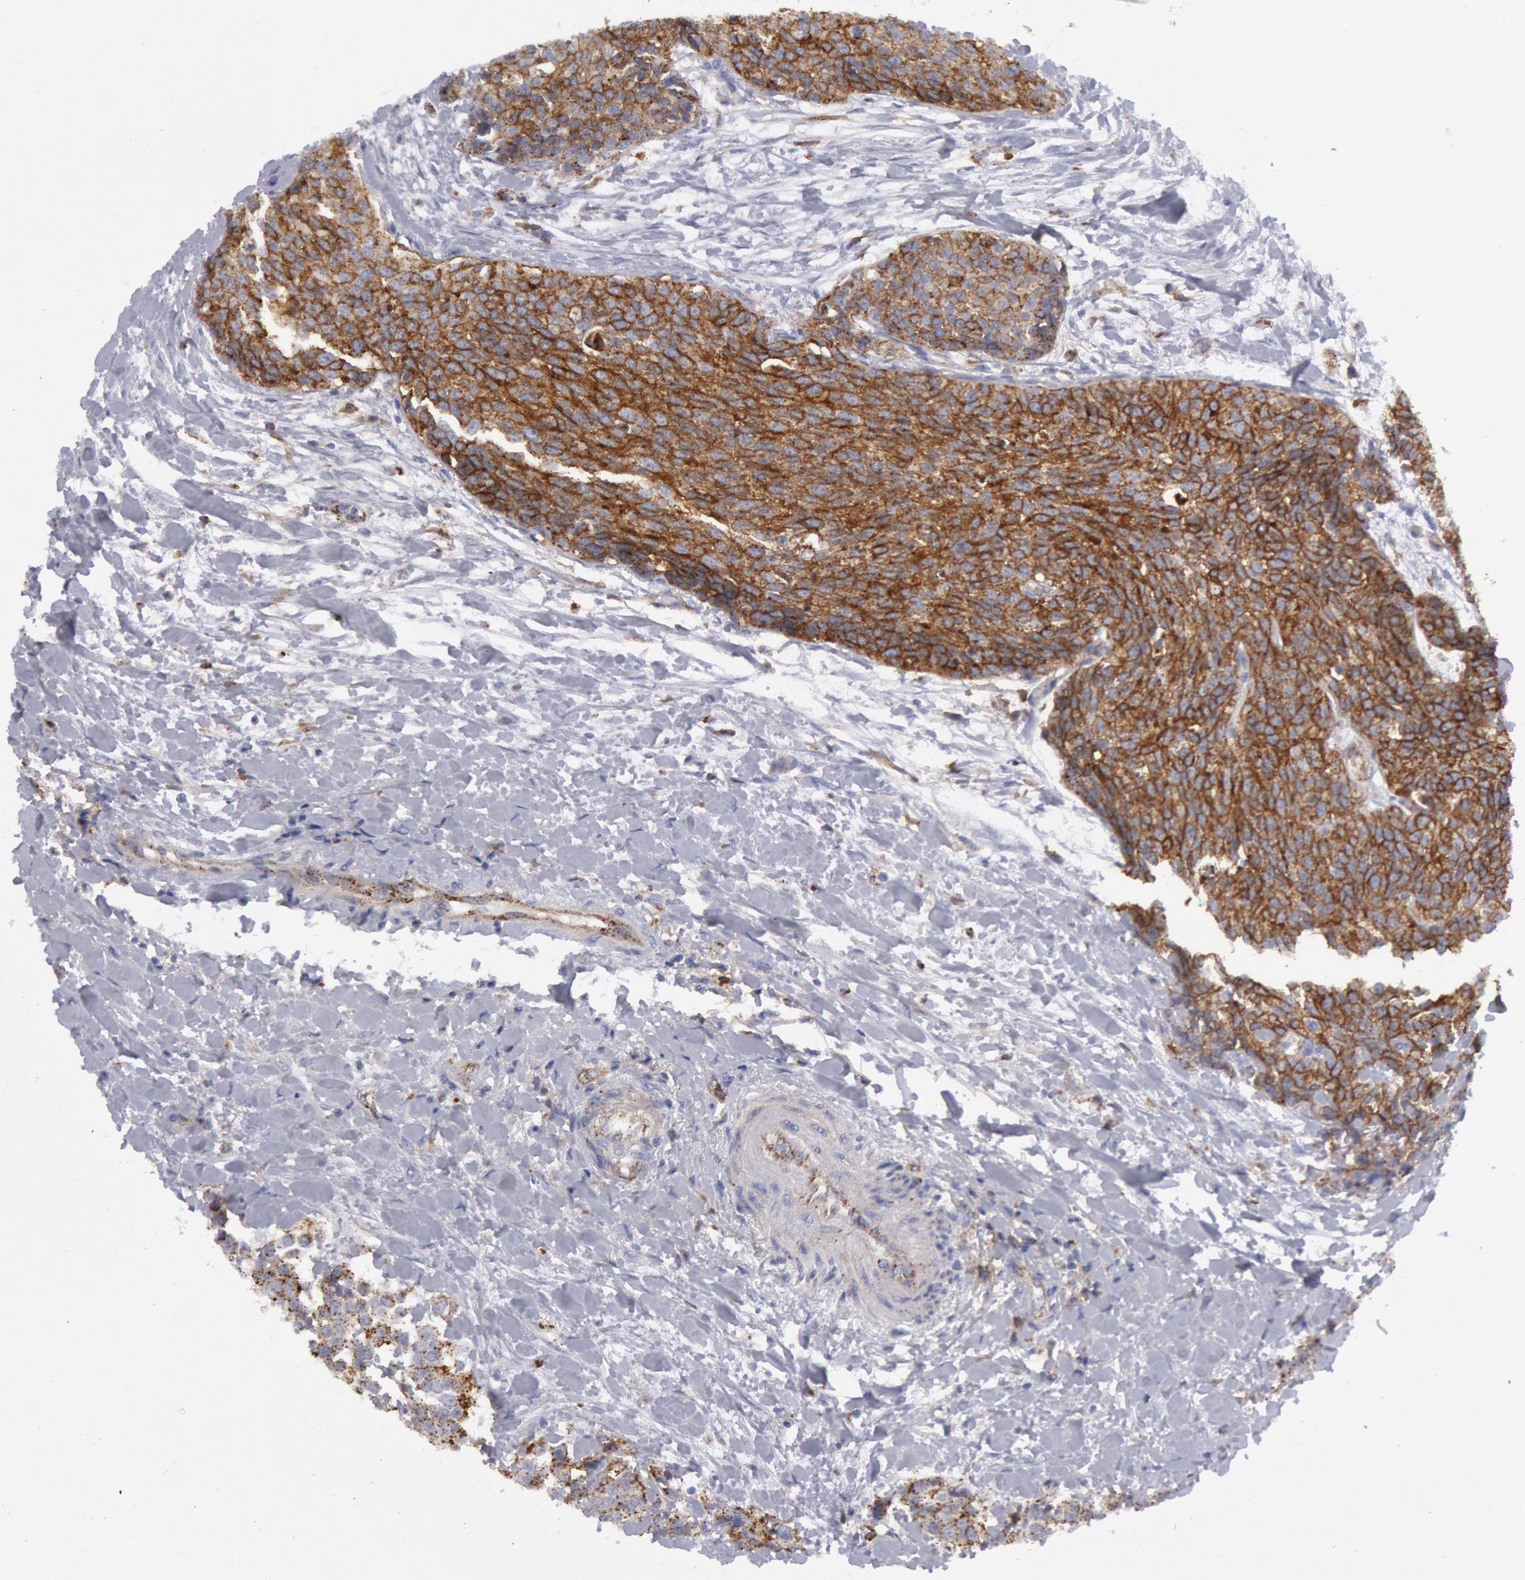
{"staining": {"intensity": "moderate", "quantity": "25%-75%", "location": "cytoplasmic/membranous"}, "tissue": "urothelial cancer", "cell_type": "Tumor cells", "image_type": "cancer", "snomed": [{"axis": "morphology", "description": "Urothelial carcinoma, High grade"}, {"axis": "topography", "description": "Urinary bladder"}], "caption": "This is a micrograph of IHC staining of urothelial carcinoma (high-grade), which shows moderate staining in the cytoplasmic/membranous of tumor cells.", "gene": "FLOT1", "patient": {"sex": "male", "age": 56}}